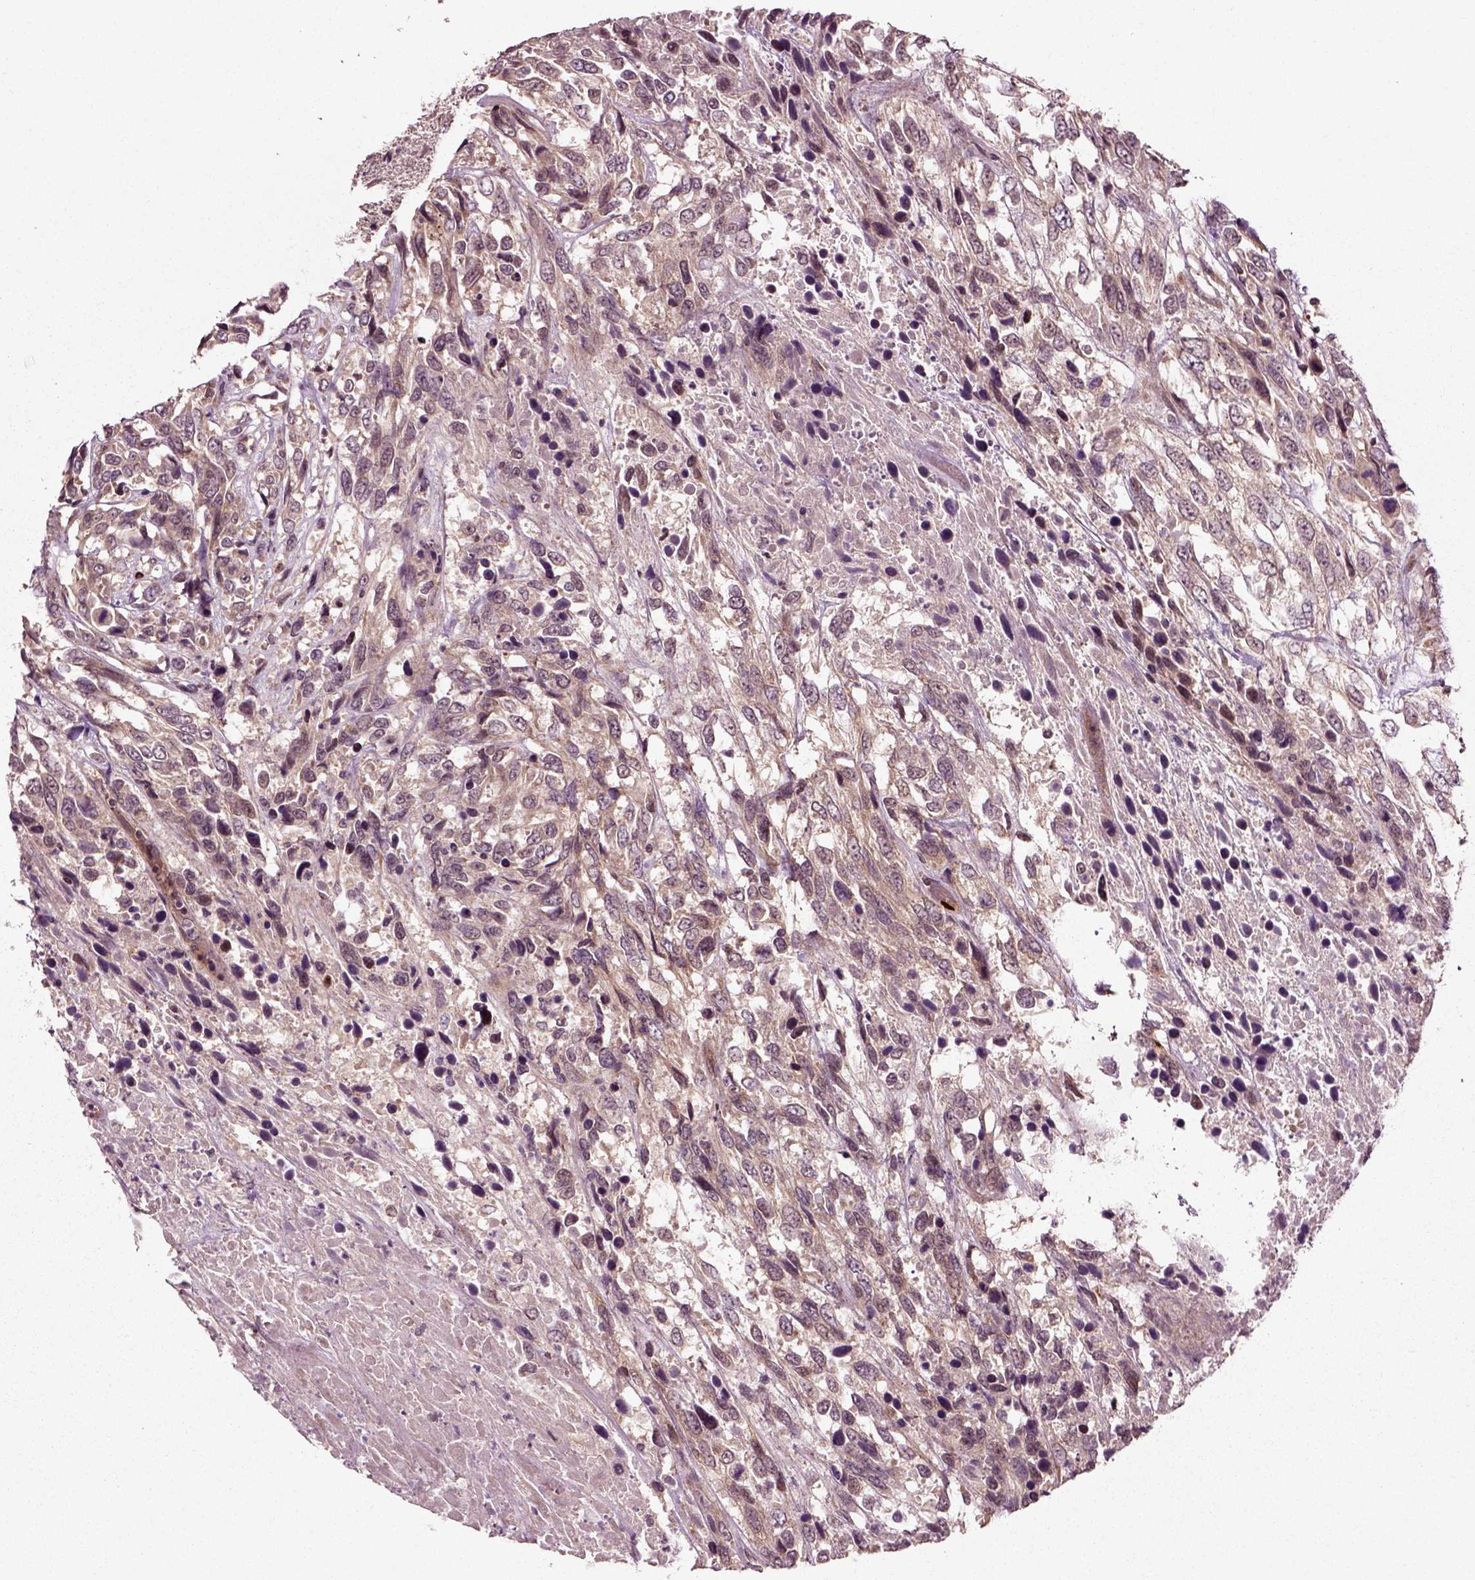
{"staining": {"intensity": "weak", "quantity": "<25%", "location": "cytoplasmic/membranous"}, "tissue": "urothelial cancer", "cell_type": "Tumor cells", "image_type": "cancer", "snomed": [{"axis": "morphology", "description": "Urothelial carcinoma, High grade"}, {"axis": "topography", "description": "Urinary bladder"}], "caption": "A histopathology image of urothelial cancer stained for a protein shows no brown staining in tumor cells.", "gene": "PLCD3", "patient": {"sex": "female", "age": 70}}